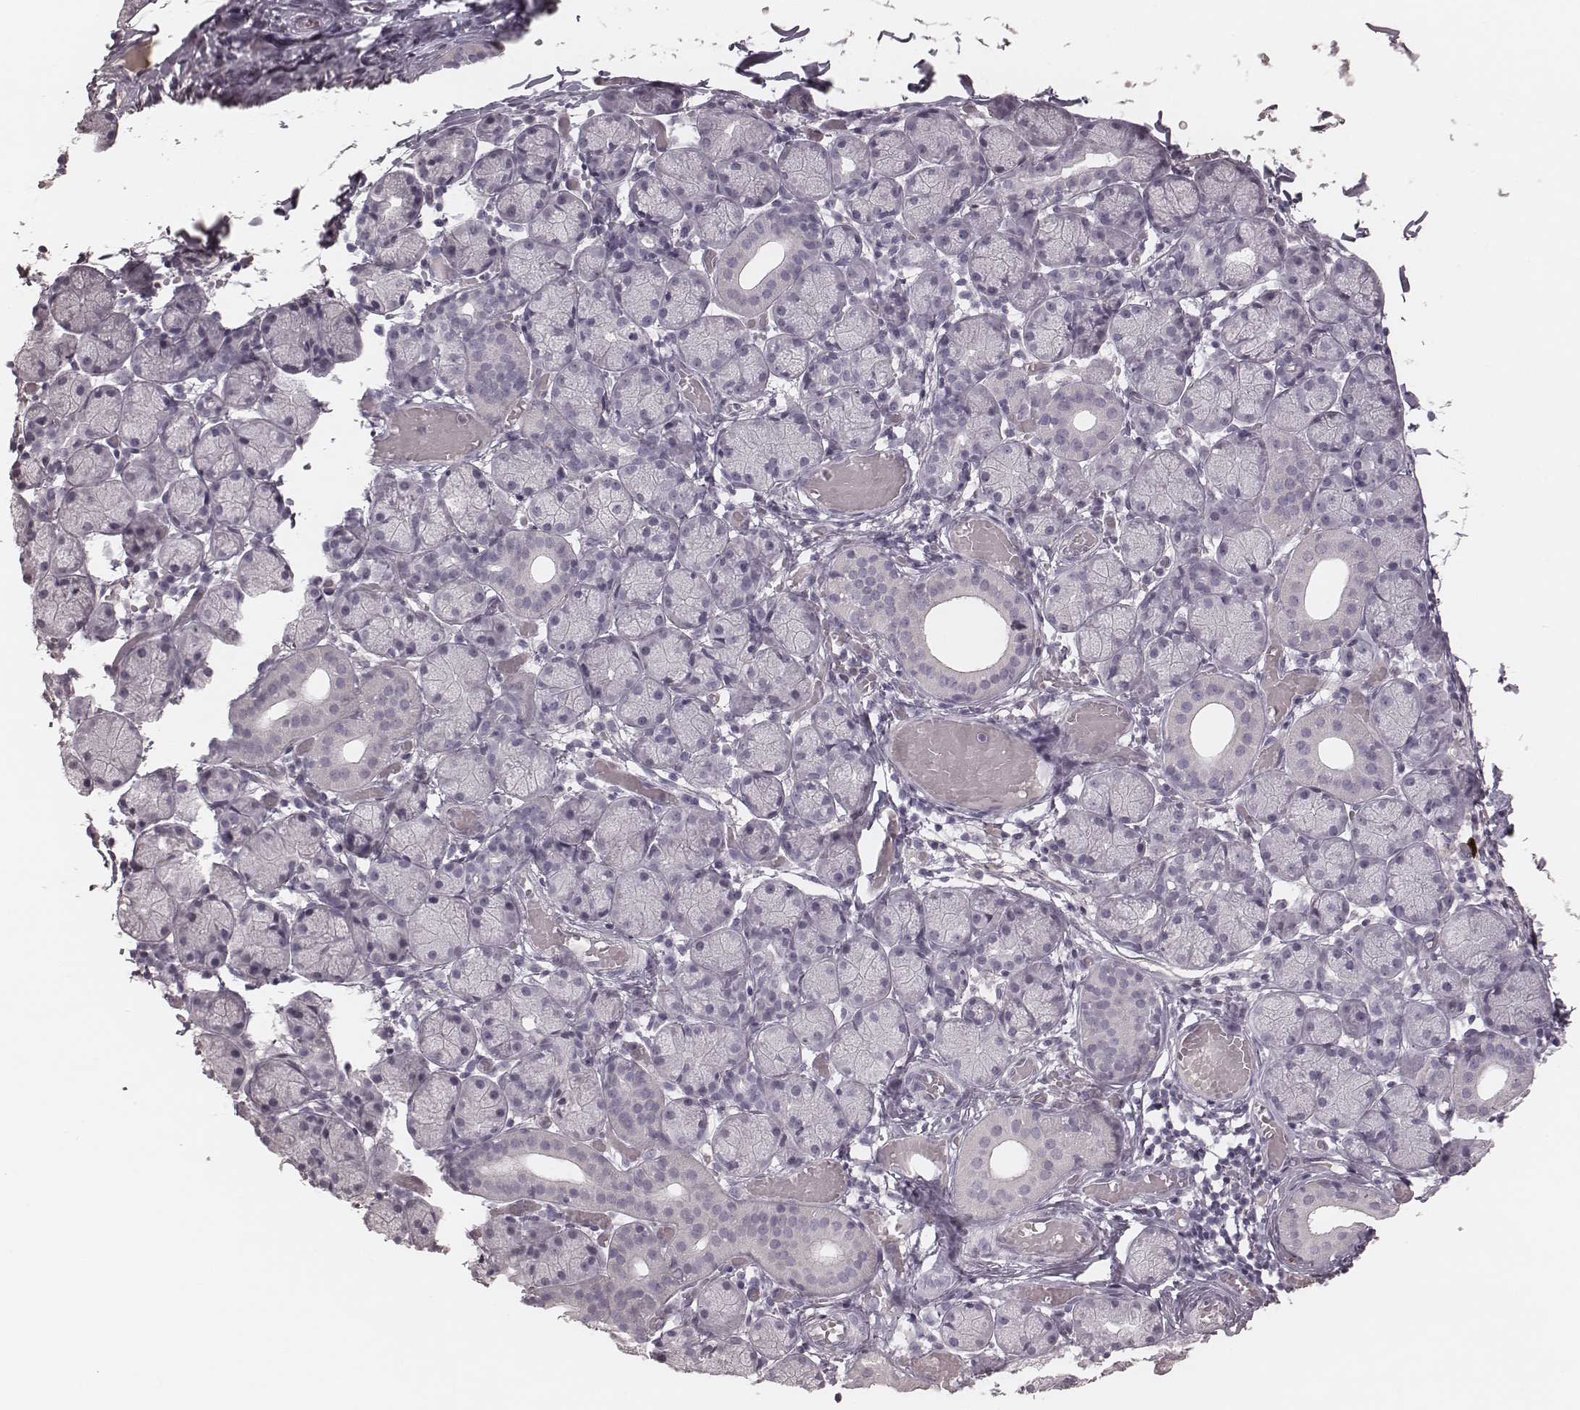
{"staining": {"intensity": "negative", "quantity": "none", "location": "none"}, "tissue": "salivary gland", "cell_type": "Glandular cells", "image_type": "normal", "snomed": [{"axis": "morphology", "description": "Normal tissue, NOS"}, {"axis": "topography", "description": "Salivary gland"}], "caption": "IHC of unremarkable salivary gland exhibits no positivity in glandular cells. (DAB IHC with hematoxylin counter stain).", "gene": "SMIM24", "patient": {"sex": "female", "age": 24}}